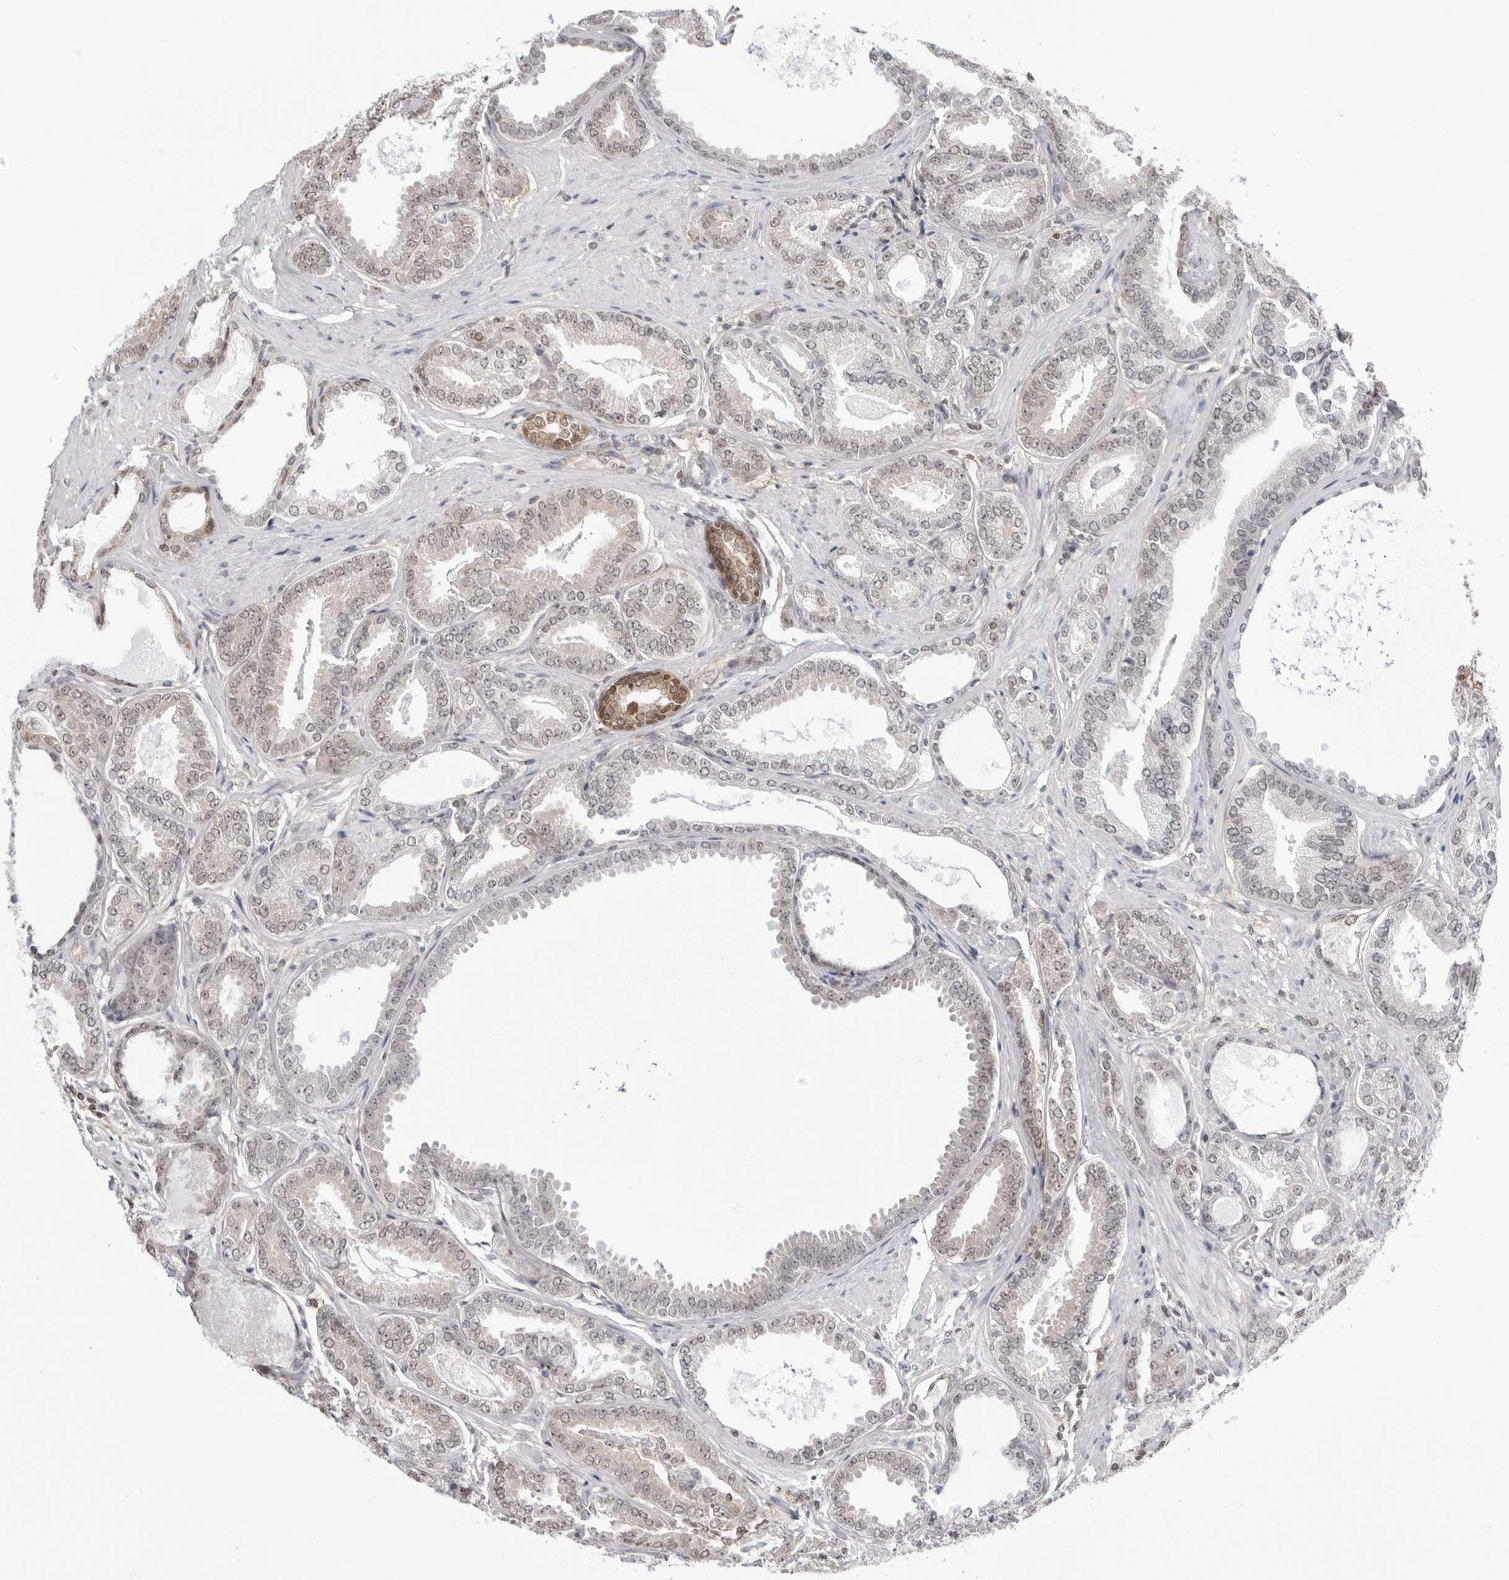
{"staining": {"intensity": "moderate", "quantity": "<25%", "location": "cytoplasmic/membranous,nuclear"}, "tissue": "prostate cancer", "cell_type": "Tumor cells", "image_type": "cancer", "snomed": [{"axis": "morphology", "description": "Adenocarcinoma, Low grade"}, {"axis": "topography", "description": "Prostate"}], "caption": "Immunohistochemical staining of adenocarcinoma (low-grade) (prostate) displays low levels of moderate cytoplasmic/membranous and nuclear protein expression in approximately <25% of tumor cells. (brown staining indicates protein expression, while blue staining denotes nuclei).", "gene": "YWHAG", "patient": {"sex": "male", "age": 71}}